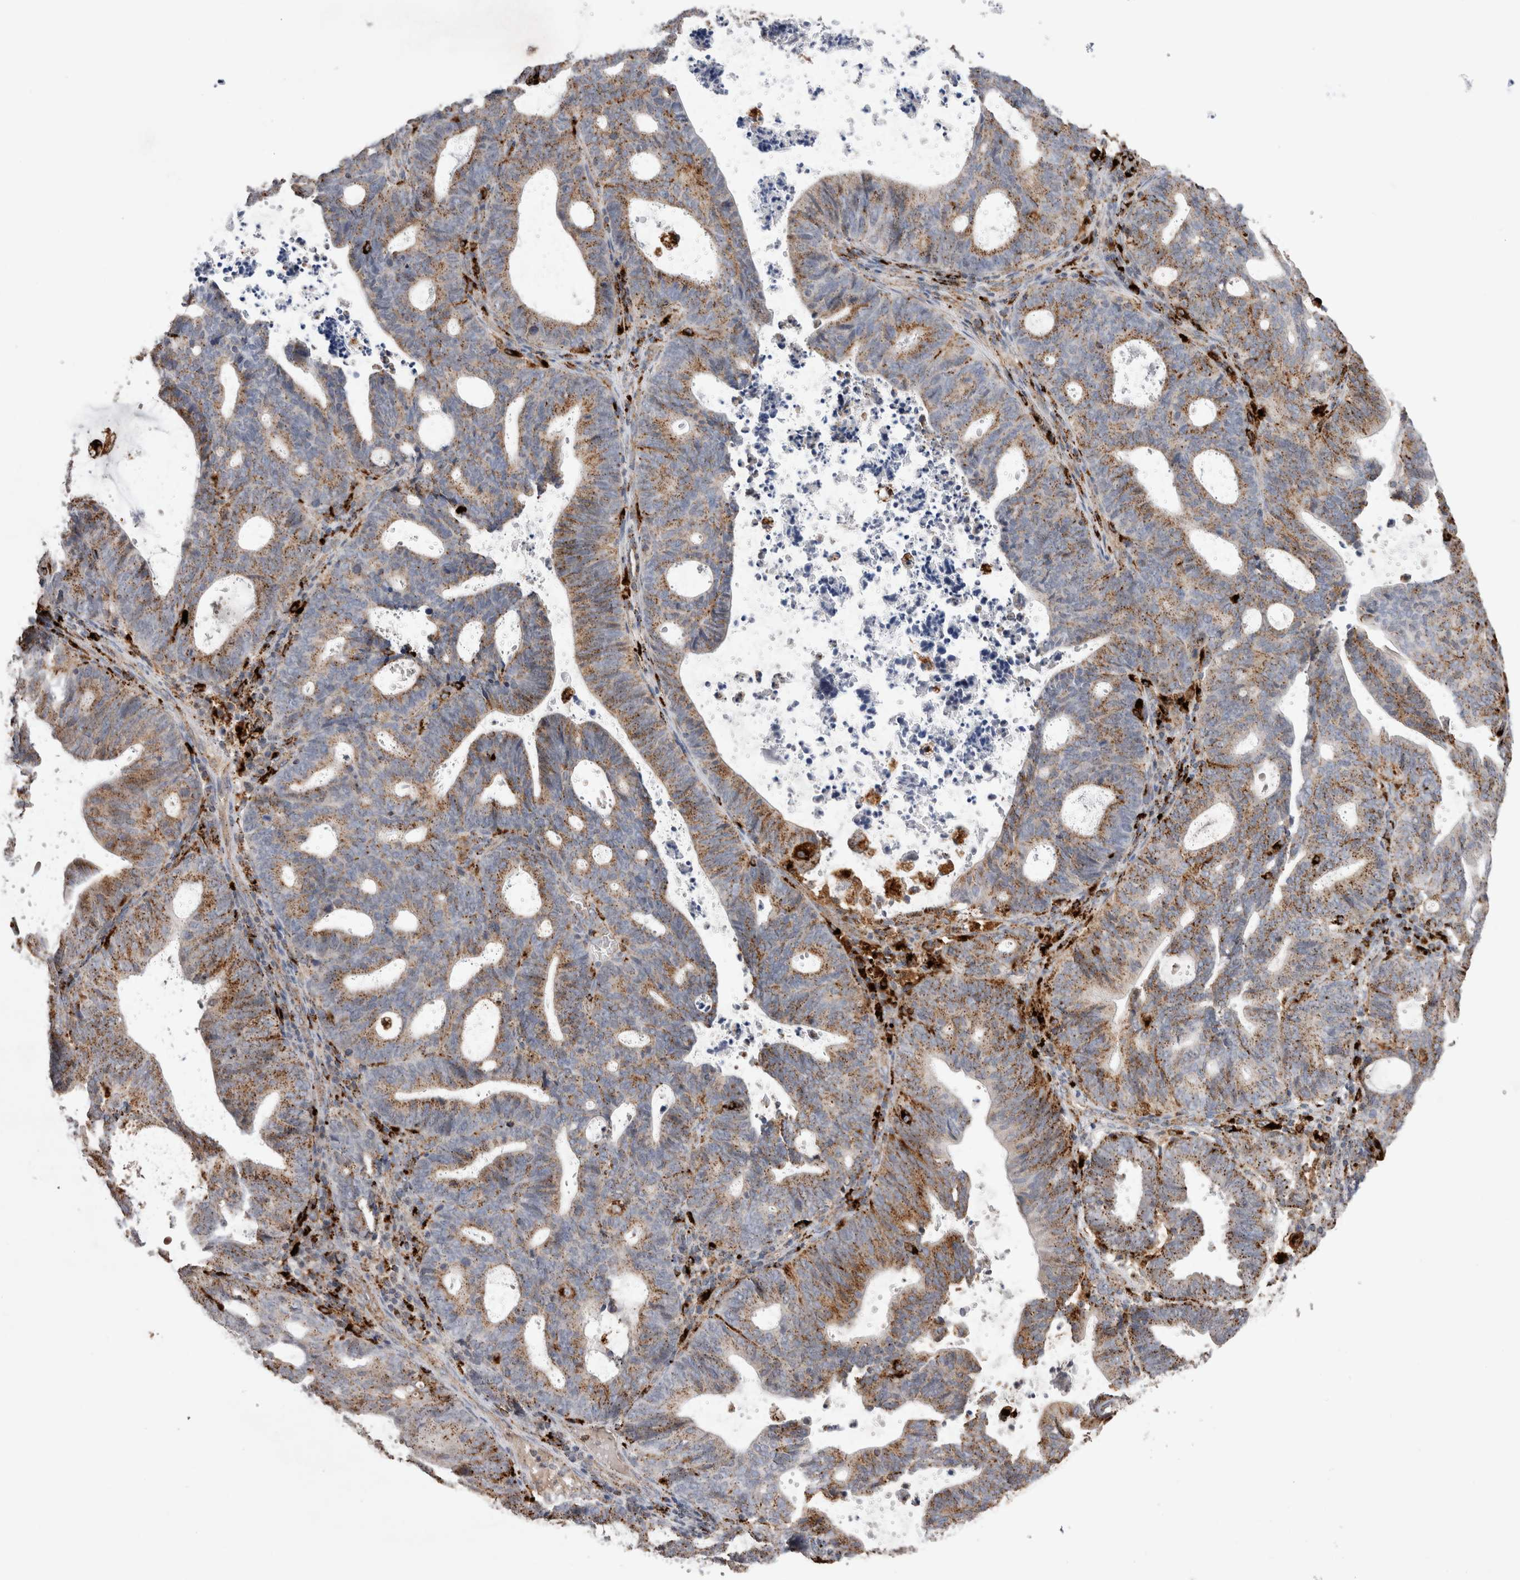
{"staining": {"intensity": "moderate", "quantity": ">75%", "location": "cytoplasmic/membranous"}, "tissue": "endometrial cancer", "cell_type": "Tumor cells", "image_type": "cancer", "snomed": [{"axis": "morphology", "description": "Adenocarcinoma, NOS"}, {"axis": "topography", "description": "Uterus"}], "caption": "A medium amount of moderate cytoplasmic/membranous positivity is identified in about >75% of tumor cells in endometrial adenocarcinoma tissue. (brown staining indicates protein expression, while blue staining denotes nuclei).", "gene": "CTSA", "patient": {"sex": "female", "age": 83}}